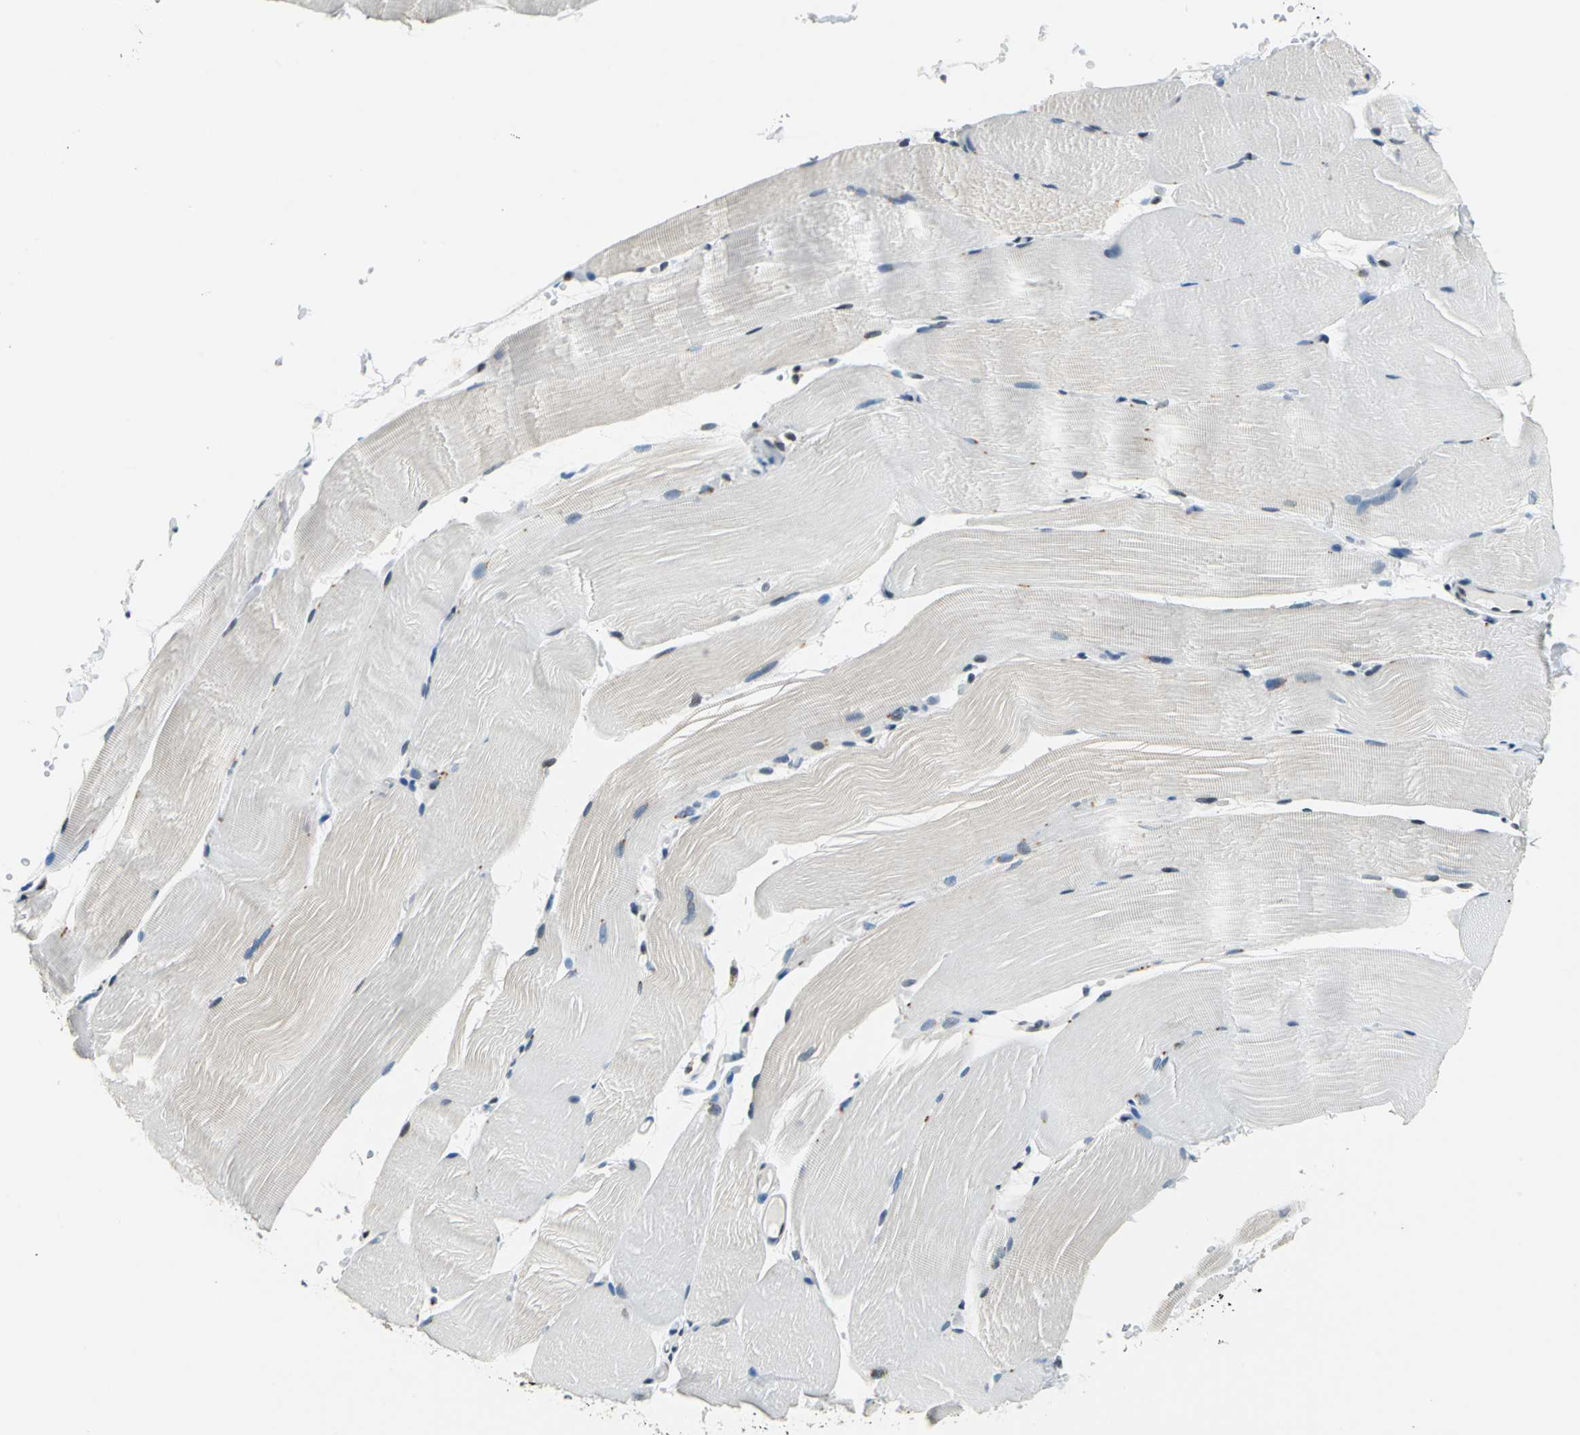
{"staining": {"intensity": "negative", "quantity": "none", "location": "none"}, "tissue": "skeletal muscle", "cell_type": "Myocytes", "image_type": "normal", "snomed": [{"axis": "morphology", "description": "Normal tissue, NOS"}, {"axis": "topography", "description": "Skeletal muscle"}, {"axis": "topography", "description": "Parathyroid gland"}], "caption": "This image is of unremarkable skeletal muscle stained with immunohistochemistry (IHC) to label a protein in brown with the nuclei are counter-stained blue. There is no positivity in myocytes. The staining was performed using DAB to visualize the protein expression in brown, while the nuclei were stained in blue with hematoxylin (Magnification: 20x).", "gene": "HCFC2", "patient": {"sex": "female", "age": 37}}